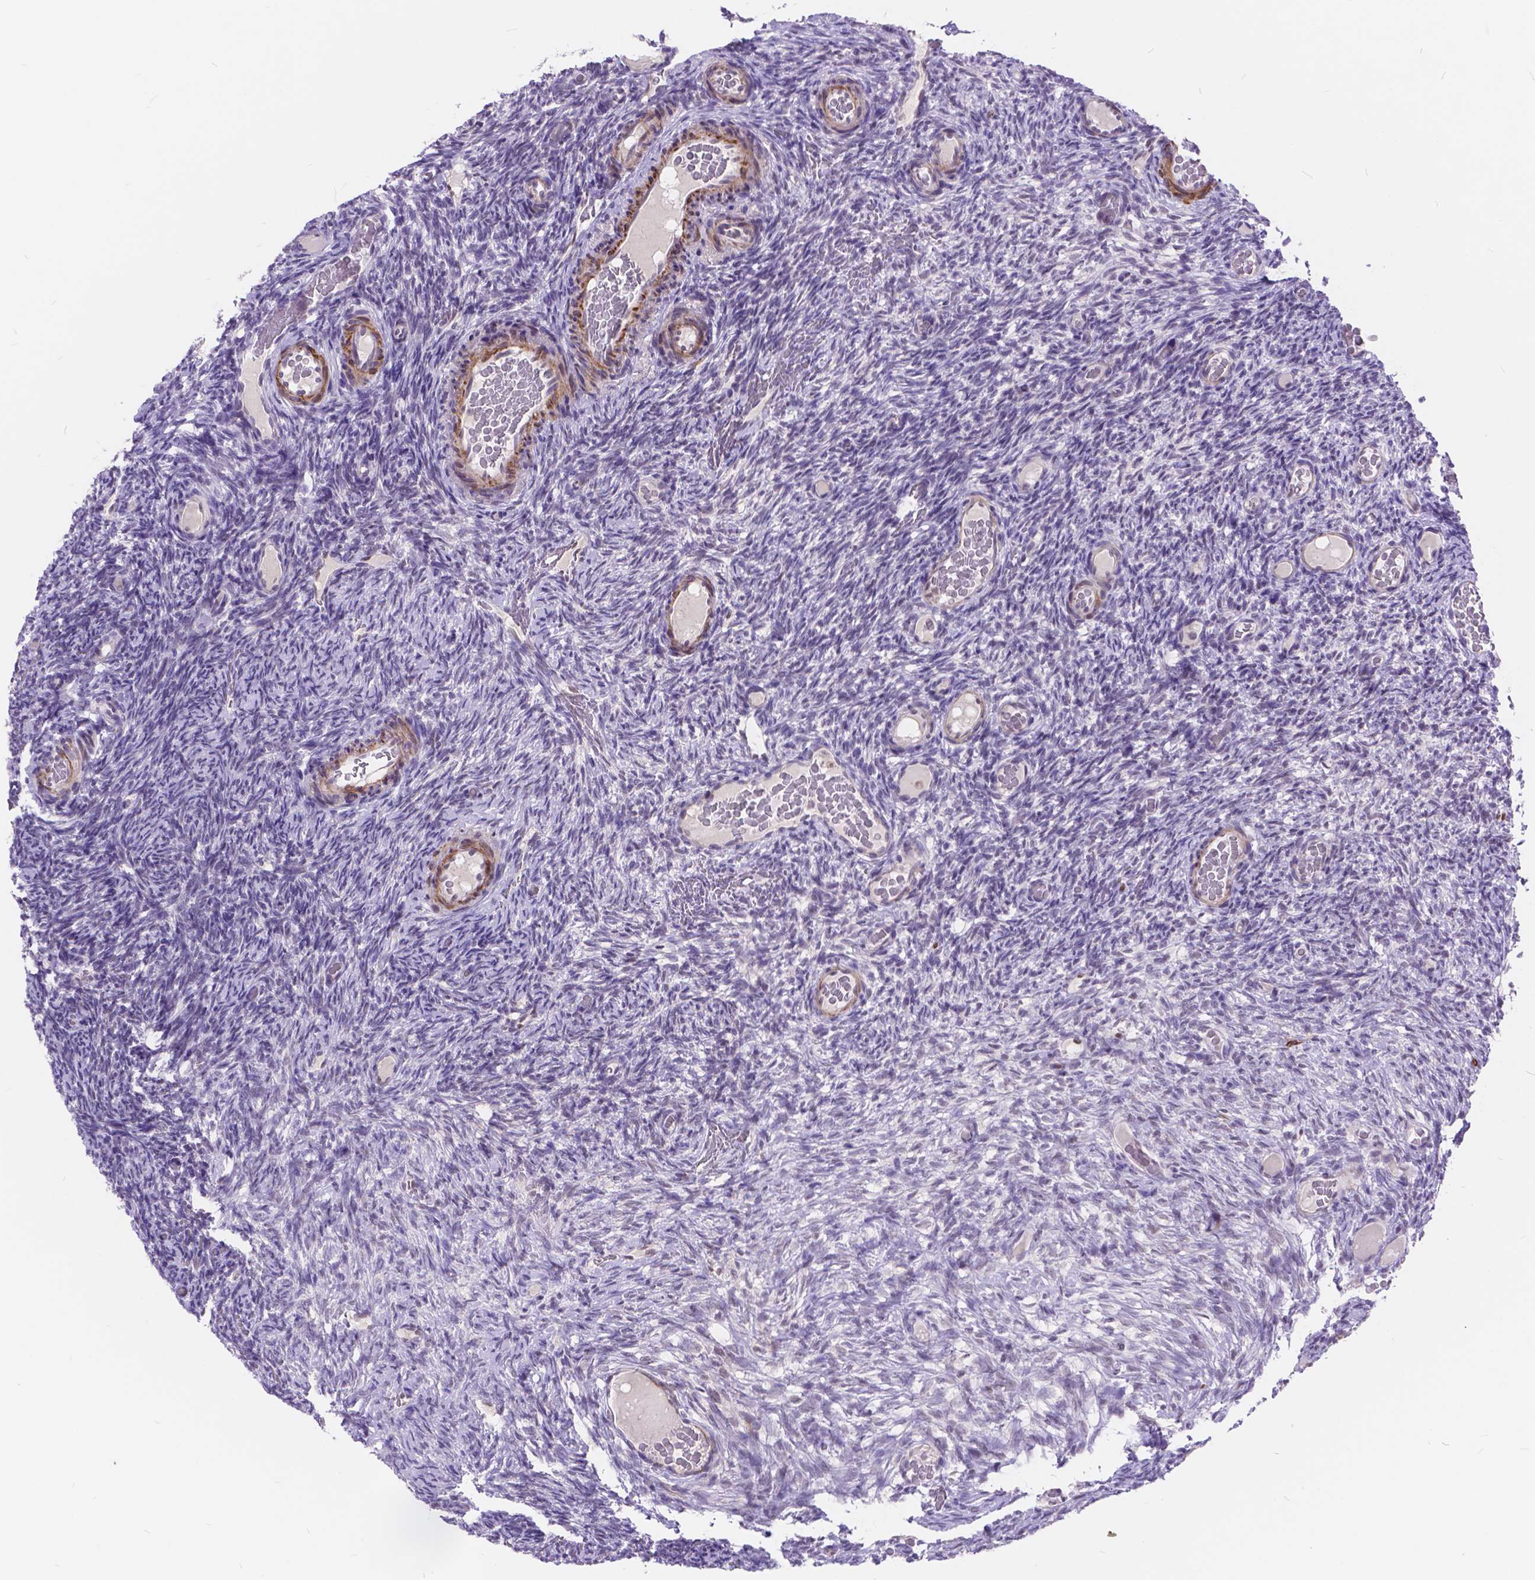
{"staining": {"intensity": "negative", "quantity": "none", "location": "none"}, "tissue": "ovary", "cell_type": "Ovarian stroma cells", "image_type": "normal", "snomed": [{"axis": "morphology", "description": "Normal tissue, NOS"}, {"axis": "topography", "description": "Ovary"}], "caption": "Immunohistochemistry (IHC) of benign human ovary exhibits no expression in ovarian stroma cells. (DAB (3,3'-diaminobenzidine) IHC visualized using brightfield microscopy, high magnification).", "gene": "MAN2C1", "patient": {"sex": "female", "age": 34}}